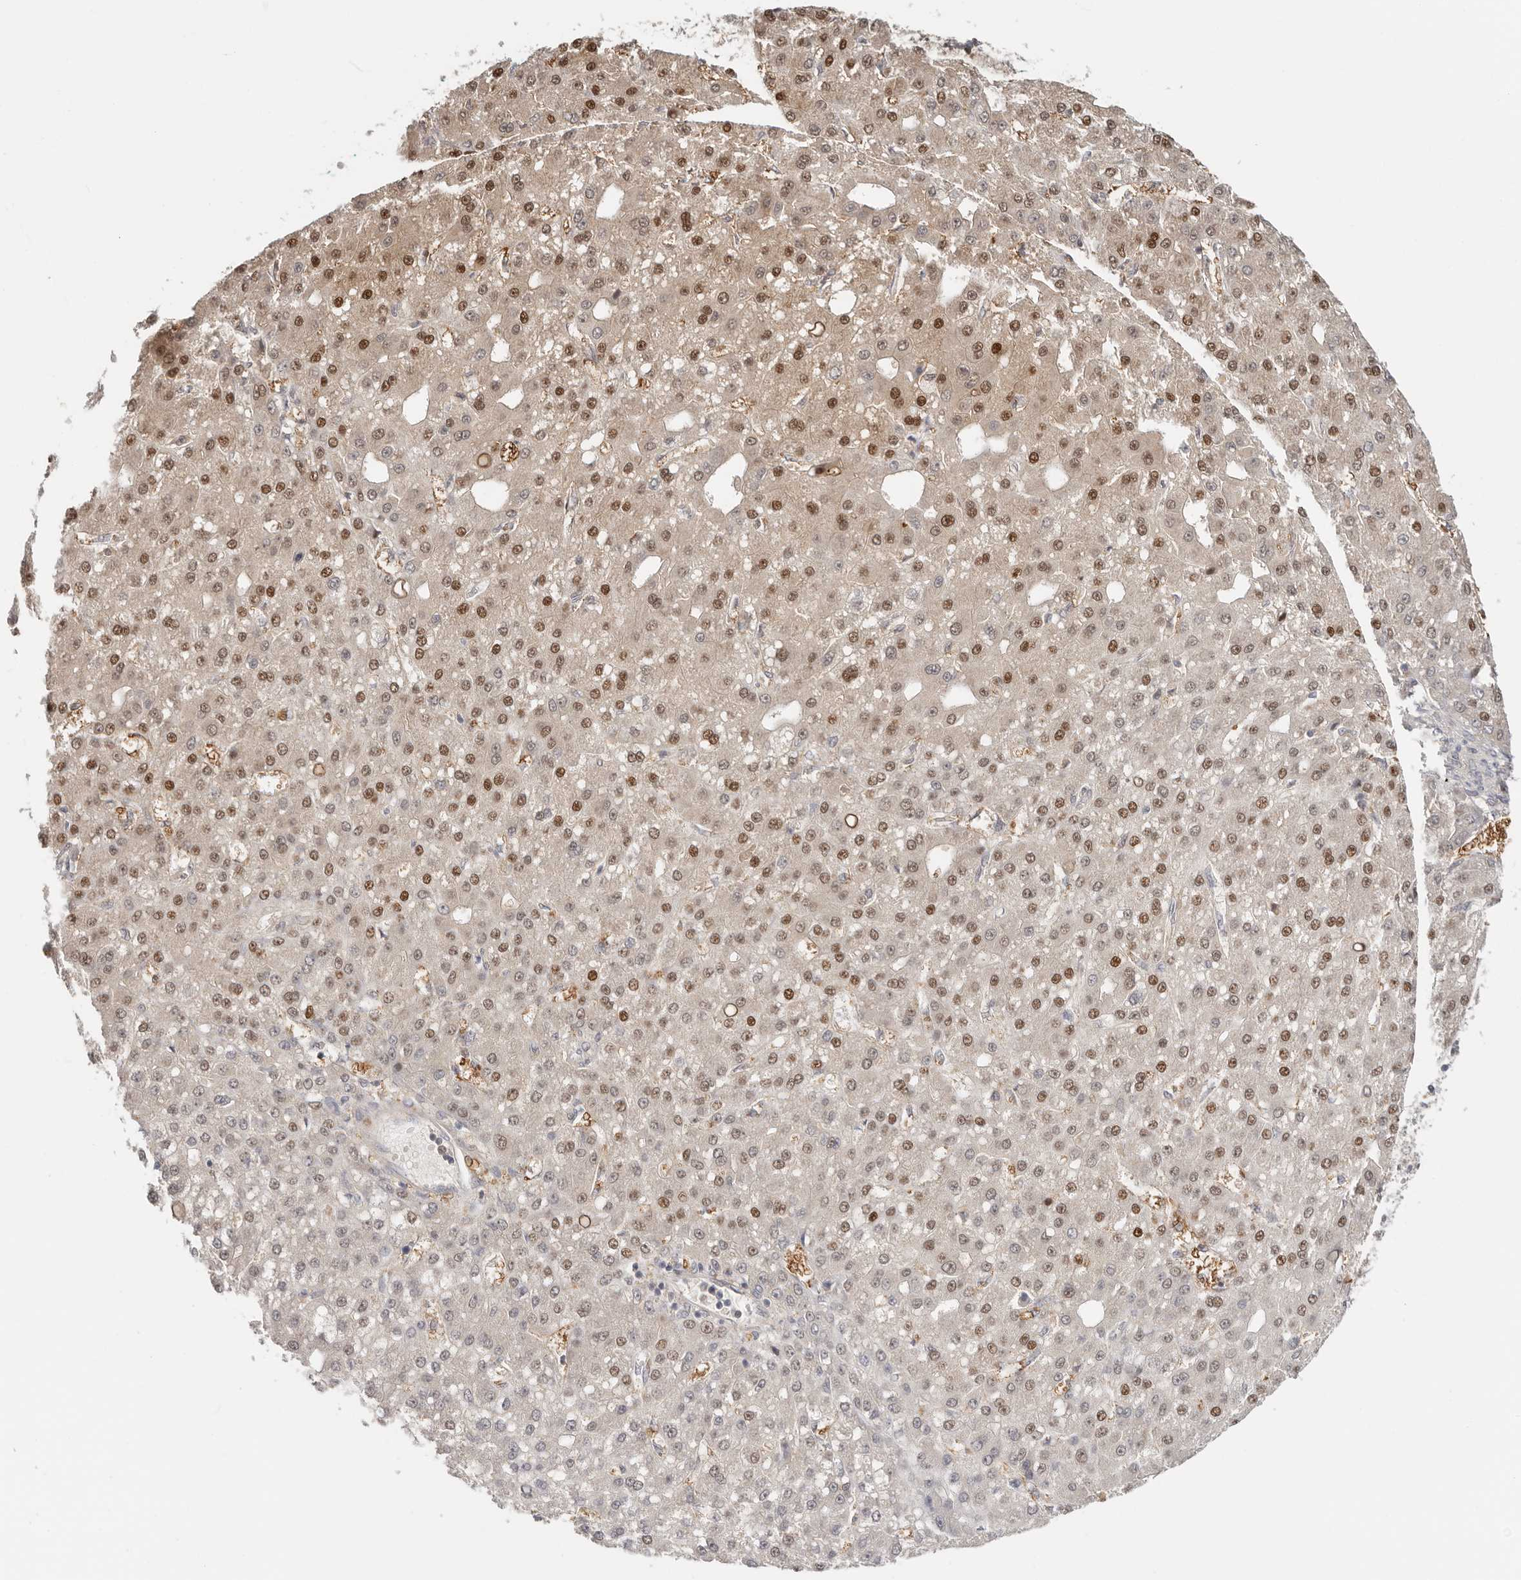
{"staining": {"intensity": "moderate", "quantity": "25%-75%", "location": "nuclear"}, "tissue": "liver cancer", "cell_type": "Tumor cells", "image_type": "cancer", "snomed": [{"axis": "morphology", "description": "Carcinoma, Hepatocellular, NOS"}, {"axis": "topography", "description": "Liver"}], "caption": "A high-resolution photomicrograph shows IHC staining of liver cancer (hepatocellular carcinoma), which displays moderate nuclear positivity in approximately 25%-75% of tumor cells.", "gene": "LARP7", "patient": {"sex": "male", "age": 67}}